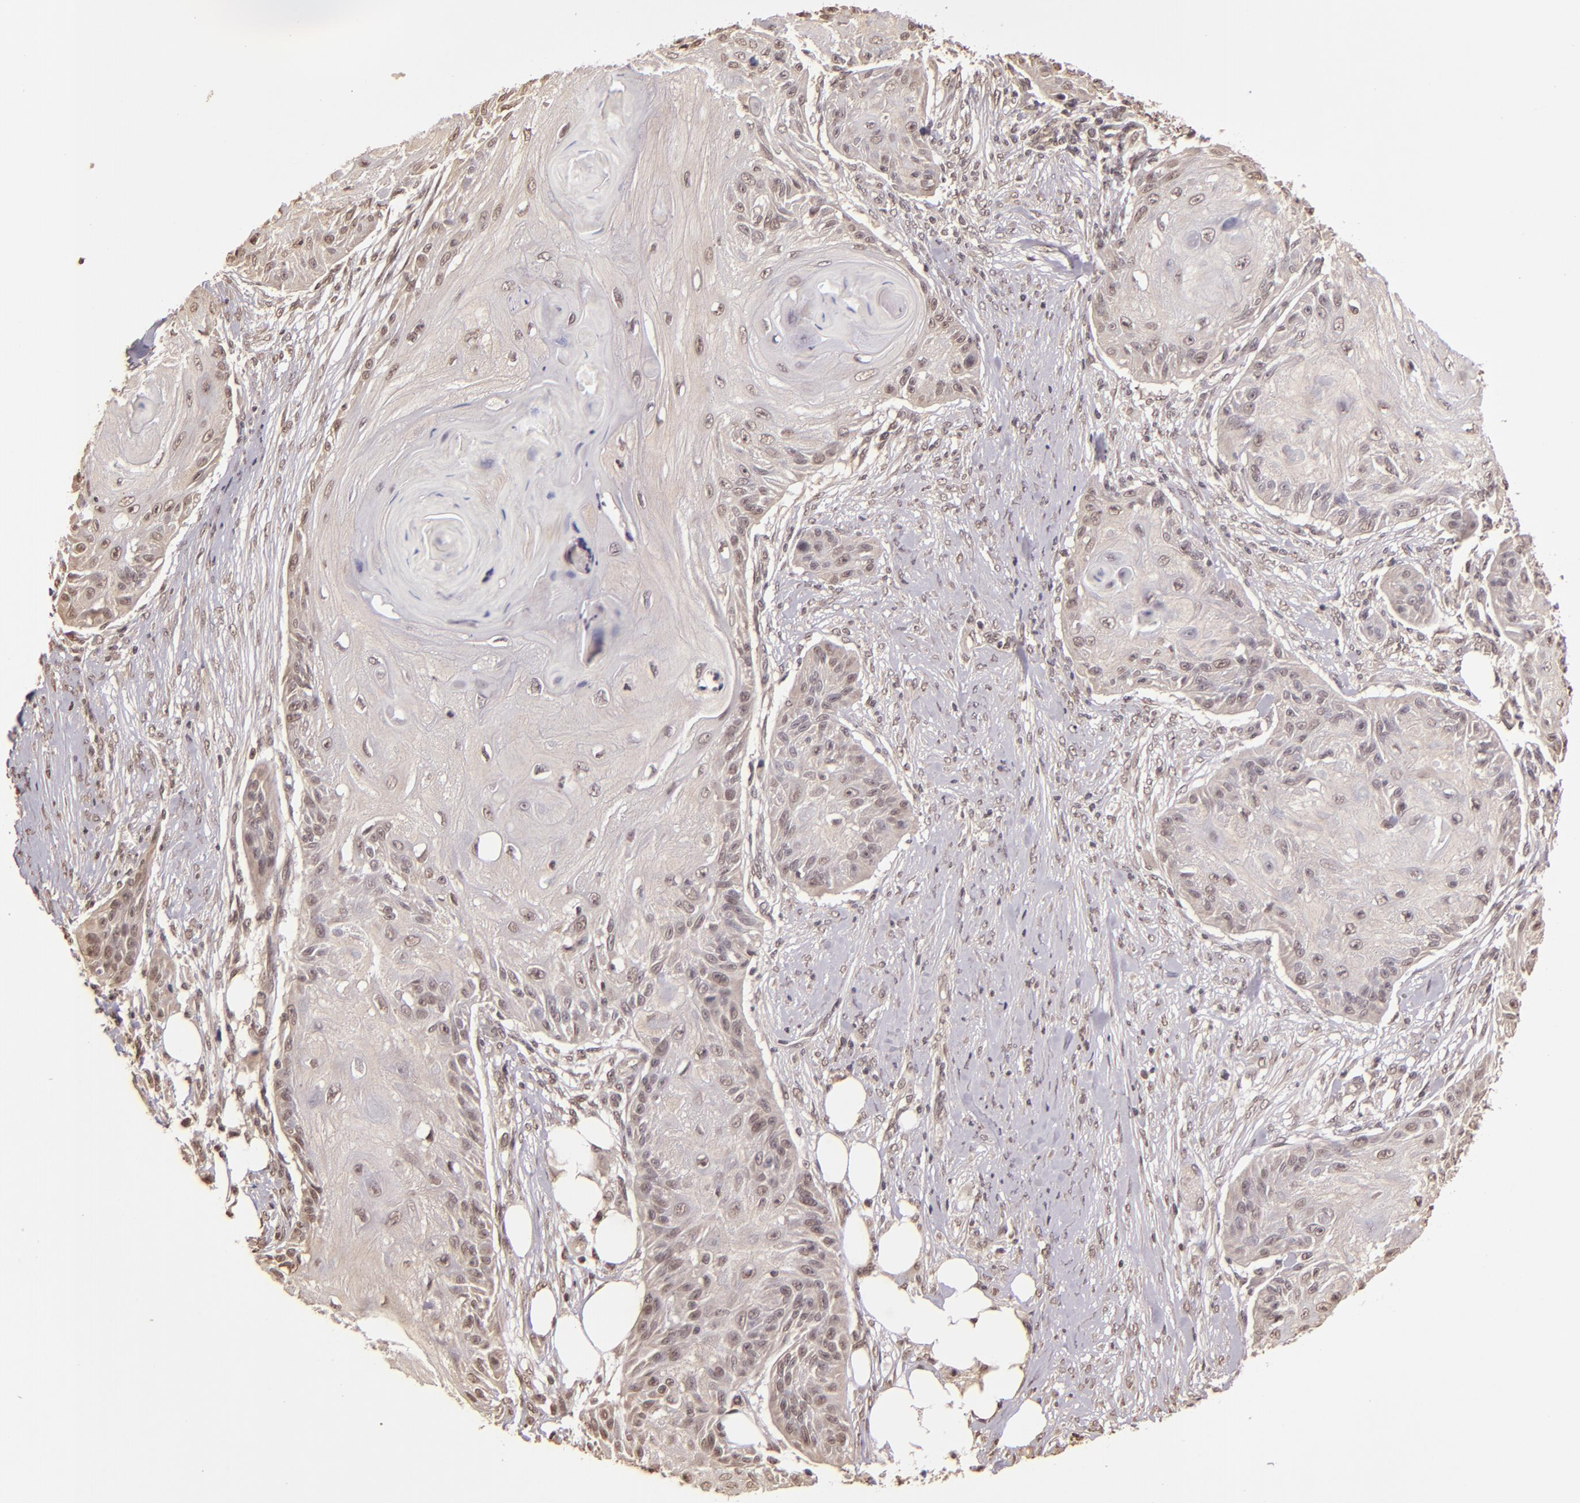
{"staining": {"intensity": "weak", "quantity": "<25%", "location": "cytoplasmic/membranous,nuclear"}, "tissue": "skin cancer", "cell_type": "Tumor cells", "image_type": "cancer", "snomed": [{"axis": "morphology", "description": "Squamous cell carcinoma, NOS"}, {"axis": "topography", "description": "Skin"}], "caption": "DAB immunohistochemical staining of squamous cell carcinoma (skin) demonstrates no significant expression in tumor cells.", "gene": "CUL1", "patient": {"sex": "female", "age": 88}}